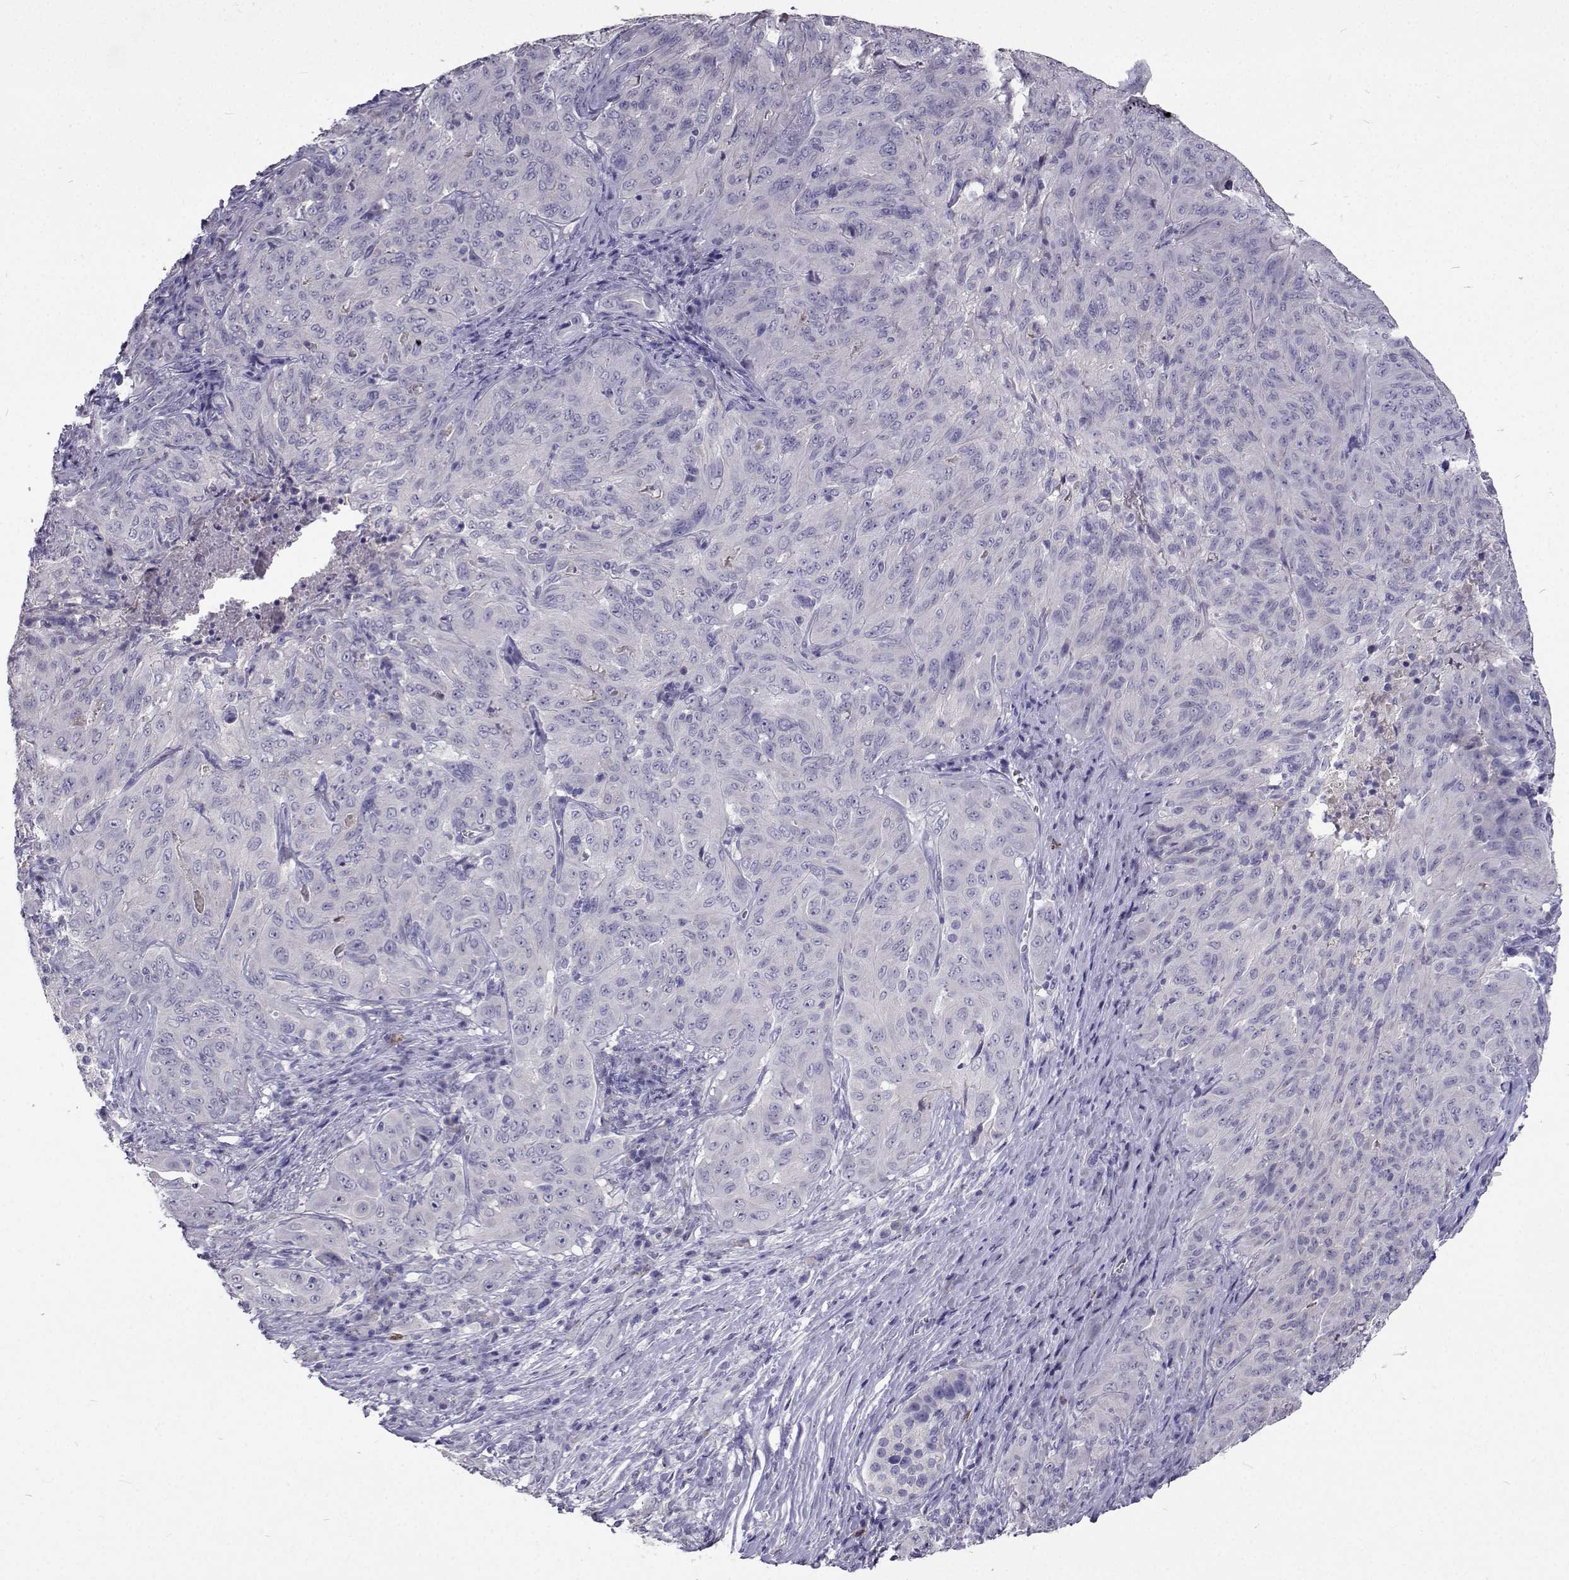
{"staining": {"intensity": "negative", "quantity": "none", "location": "none"}, "tissue": "pancreatic cancer", "cell_type": "Tumor cells", "image_type": "cancer", "snomed": [{"axis": "morphology", "description": "Adenocarcinoma, NOS"}, {"axis": "topography", "description": "Pancreas"}], "caption": "Micrograph shows no protein positivity in tumor cells of adenocarcinoma (pancreatic) tissue.", "gene": "CFAP44", "patient": {"sex": "male", "age": 63}}